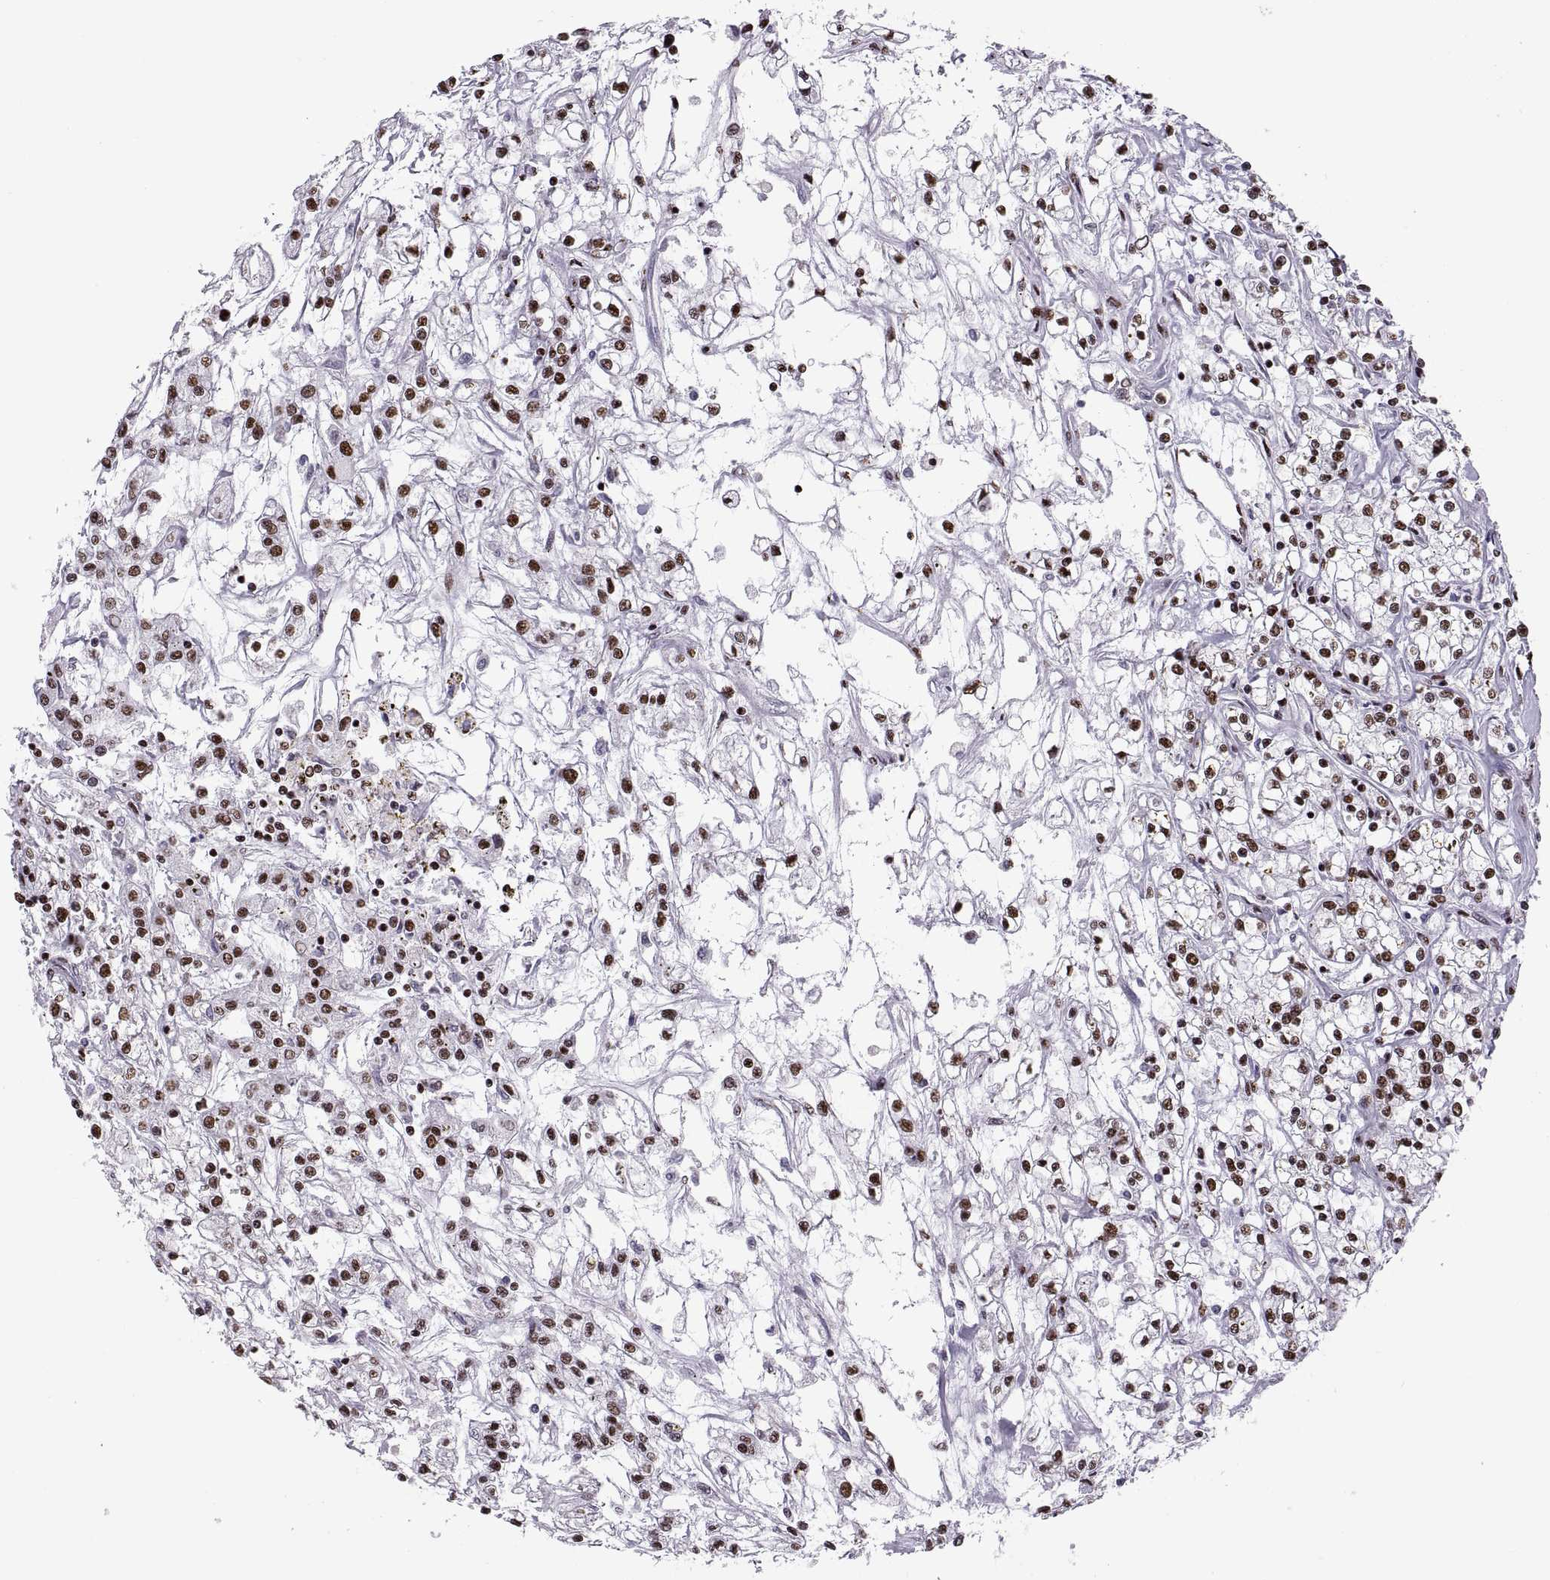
{"staining": {"intensity": "strong", "quantity": ">75%", "location": "nuclear"}, "tissue": "renal cancer", "cell_type": "Tumor cells", "image_type": "cancer", "snomed": [{"axis": "morphology", "description": "Adenocarcinoma, NOS"}, {"axis": "topography", "description": "Kidney"}], "caption": "Immunohistochemistry (IHC) of renal adenocarcinoma displays high levels of strong nuclear staining in approximately >75% of tumor cells. The staining was performed using DAB to visualize the protein expression in brown, while the nuclei were stained in blue with hematoxylin (Magnification: 20x).", "gene": "SNAI1", "patient": {"sex": "female", "age": 59}}